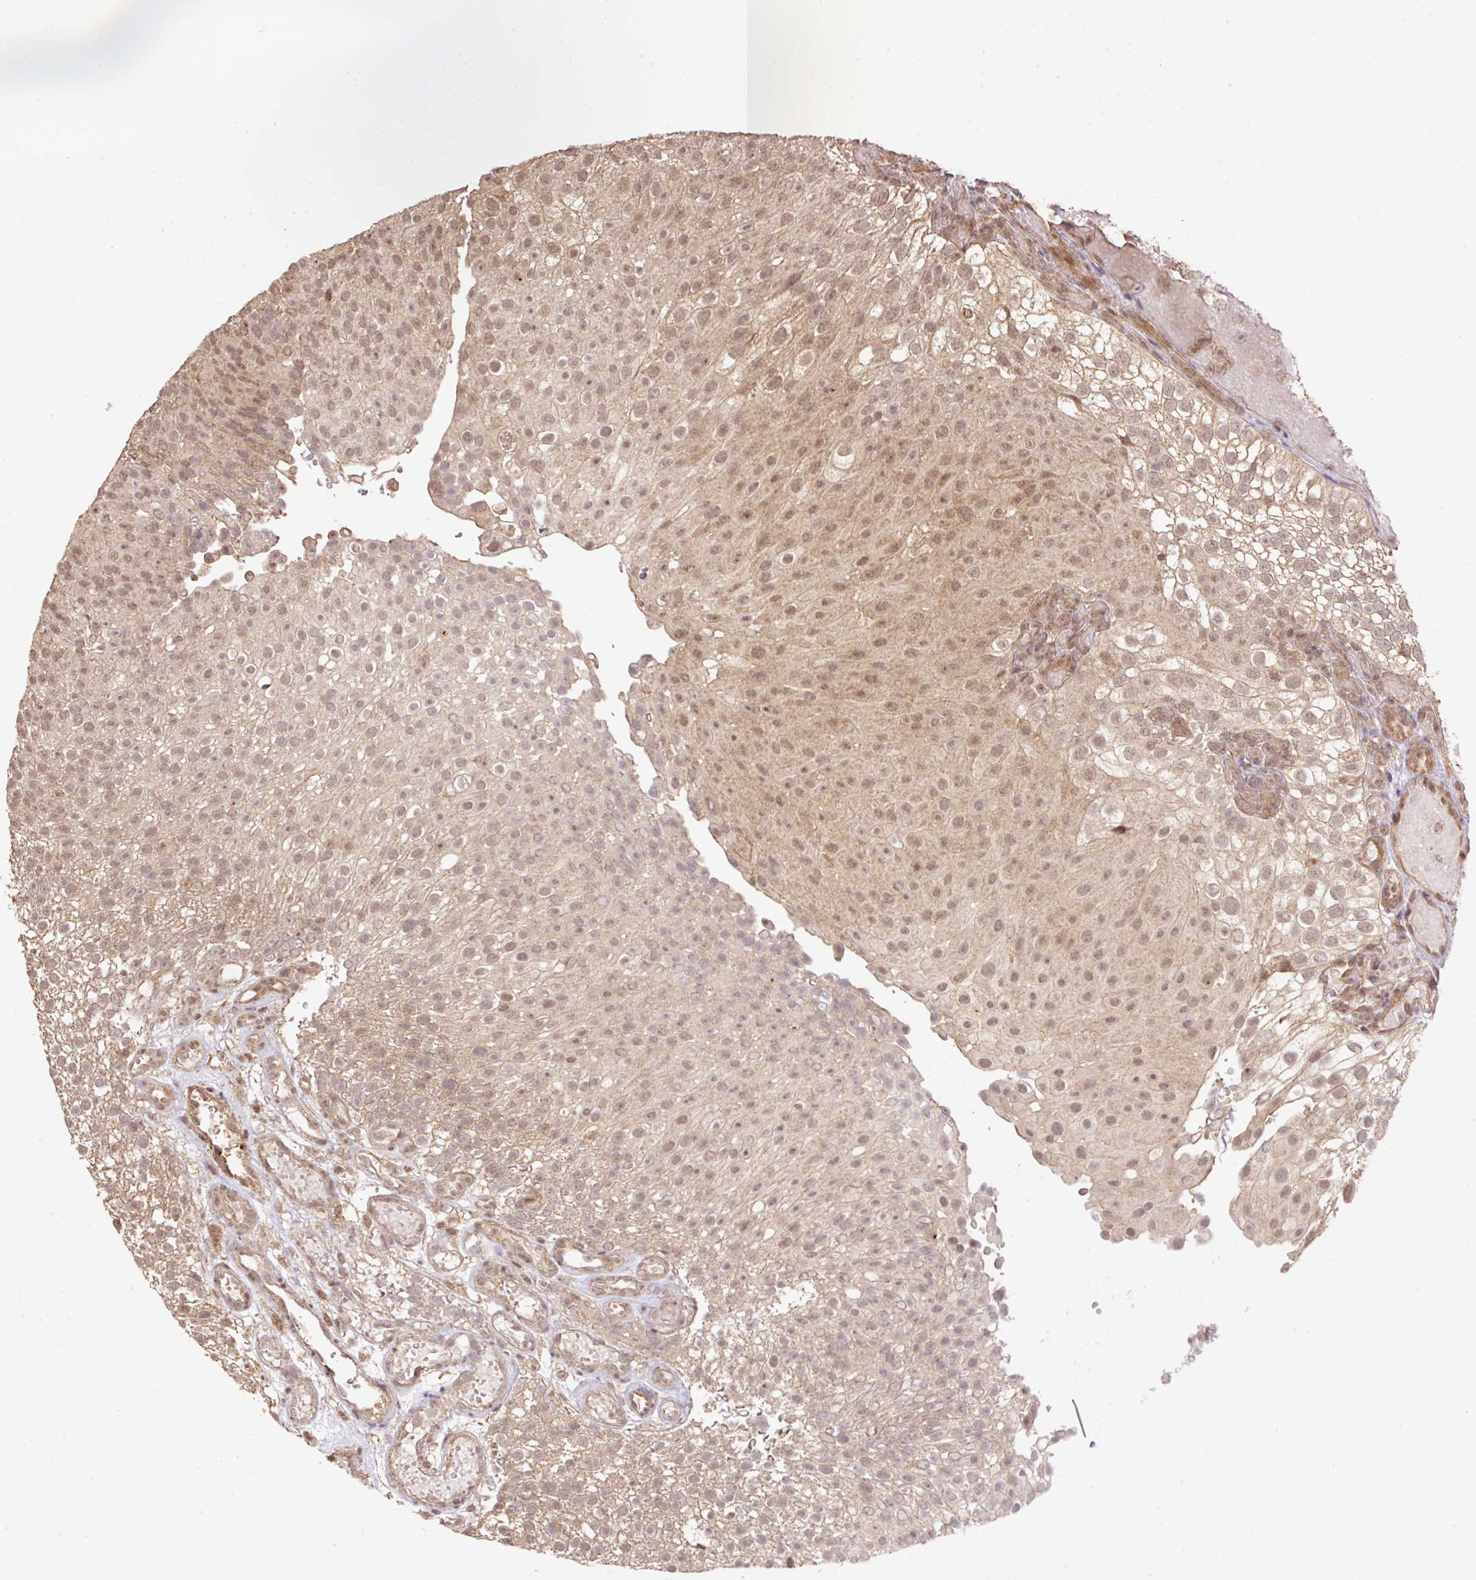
{"staining": {"intensity": "moderate", "quantity": ">75%", "location": "cytoplasmic/membranous,nuclear"}, "tissue": "urothelial cancer", "cell_type": "Tumor cells", "image_type": "cancer", "snomed": [{"axis": "morphology", "description": "Urothelial carcinoma, Low grade"}, {"axis": "topography", "description": "Urinary bladder"}], "caption": "This image demonstrates immunohistochemistry (IHC) staining of human urothelial cancer, with medium moderate cytoplasmic/membranous and nuclear staining in approximately >75% of tumor cells.", "gene": "VPS25", "patient": {"sex": "male", "age": 78}}